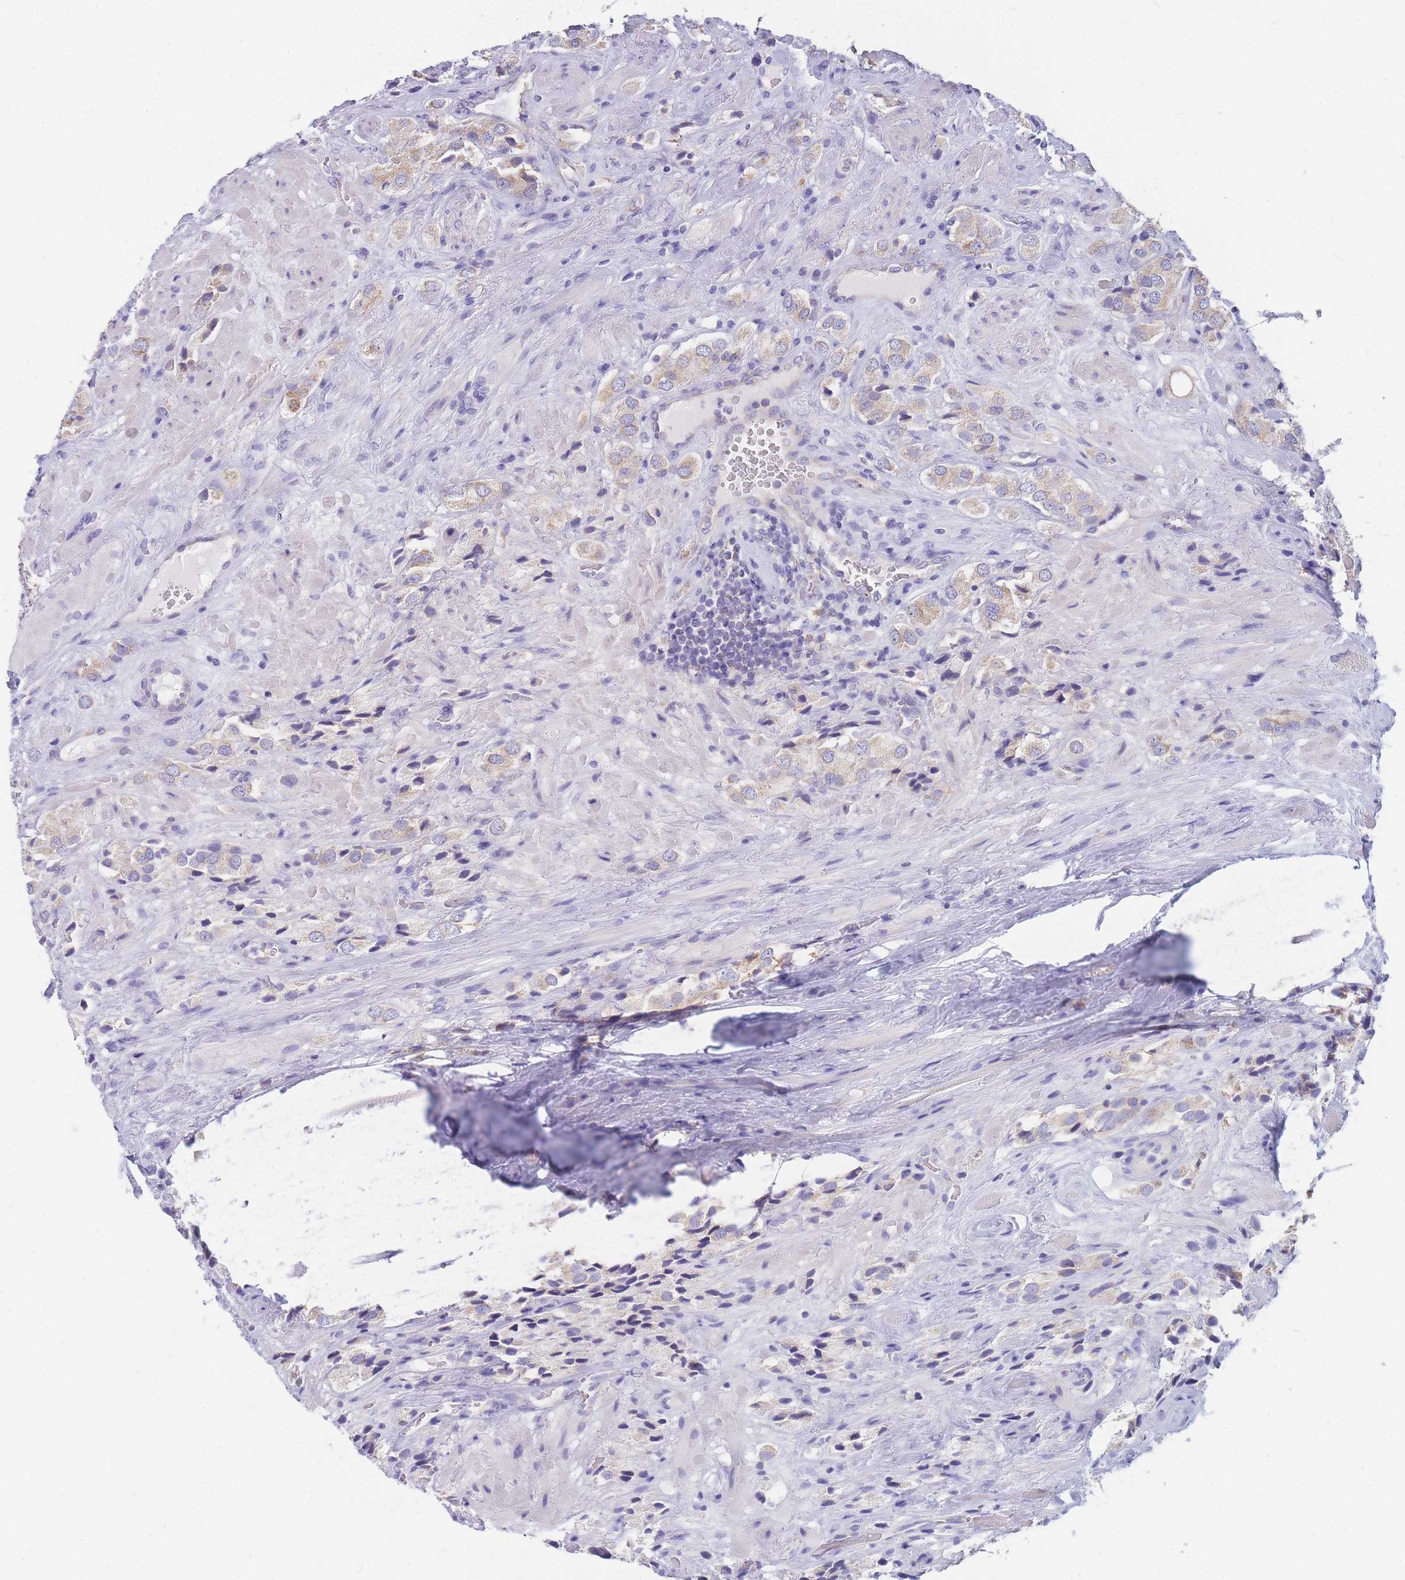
{"staining": {"intensity": "moderate", "quantity": "25%-75%", "location": "cytoplasmic/membranous"}, "tissue": "prostate cancer", "cell_type": "Tumor cells", "image_type": "cancer", "snomed": [{"axis": "morphology", "description": "Adenocarcinoma, High grade"}, {"axis": "topography", "description": "Prostate and seminal vesicle, NOS"}], "caption": "A histopathology image showing moderate cytoplasmic/membranous expression in approximately 25%-75% of tumor cells in prostate cancer, as visualized by brown immunohistochemical staining.", "gene": "DHRS11", "patient": {"sex": "male", "age": 64}}